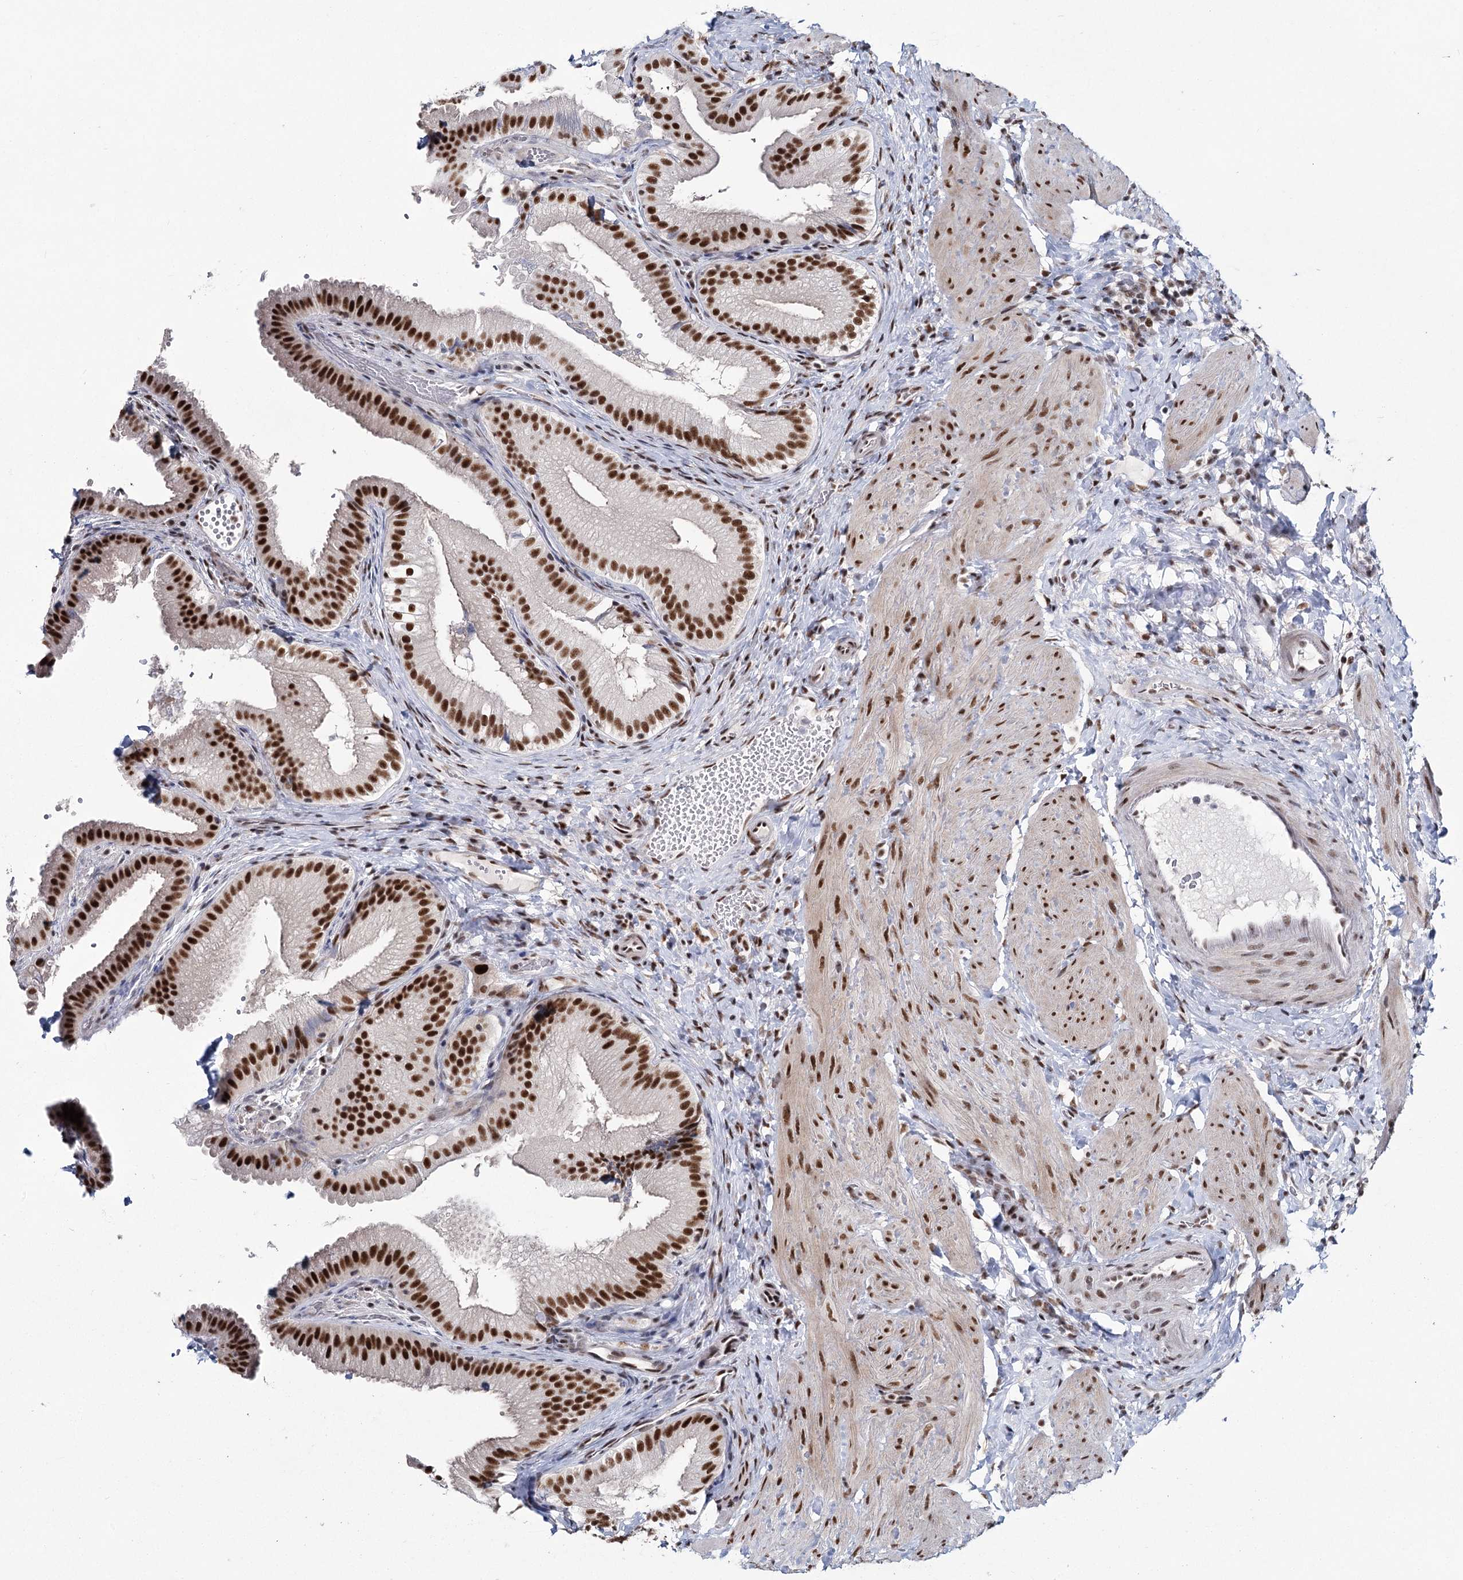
{"staining": {"intensity": "strong", "quantity": ">75%", "location": "nuclear"}, "tissue": "gallbladder", "cell_type": "Glandular cells", "image_type": "normal", "snomed": [{"axis": "morphology", "description": "Normal tissue, NOS"}, {"axis": "topography", "description": "Gallbladder"}], "caption": "An image of human gallbladder stained for a protein reveals strong nuclear brown staining in glandular cells.", "gene": "SCAF8", "patient": {"sex": "female", "age": 30}}